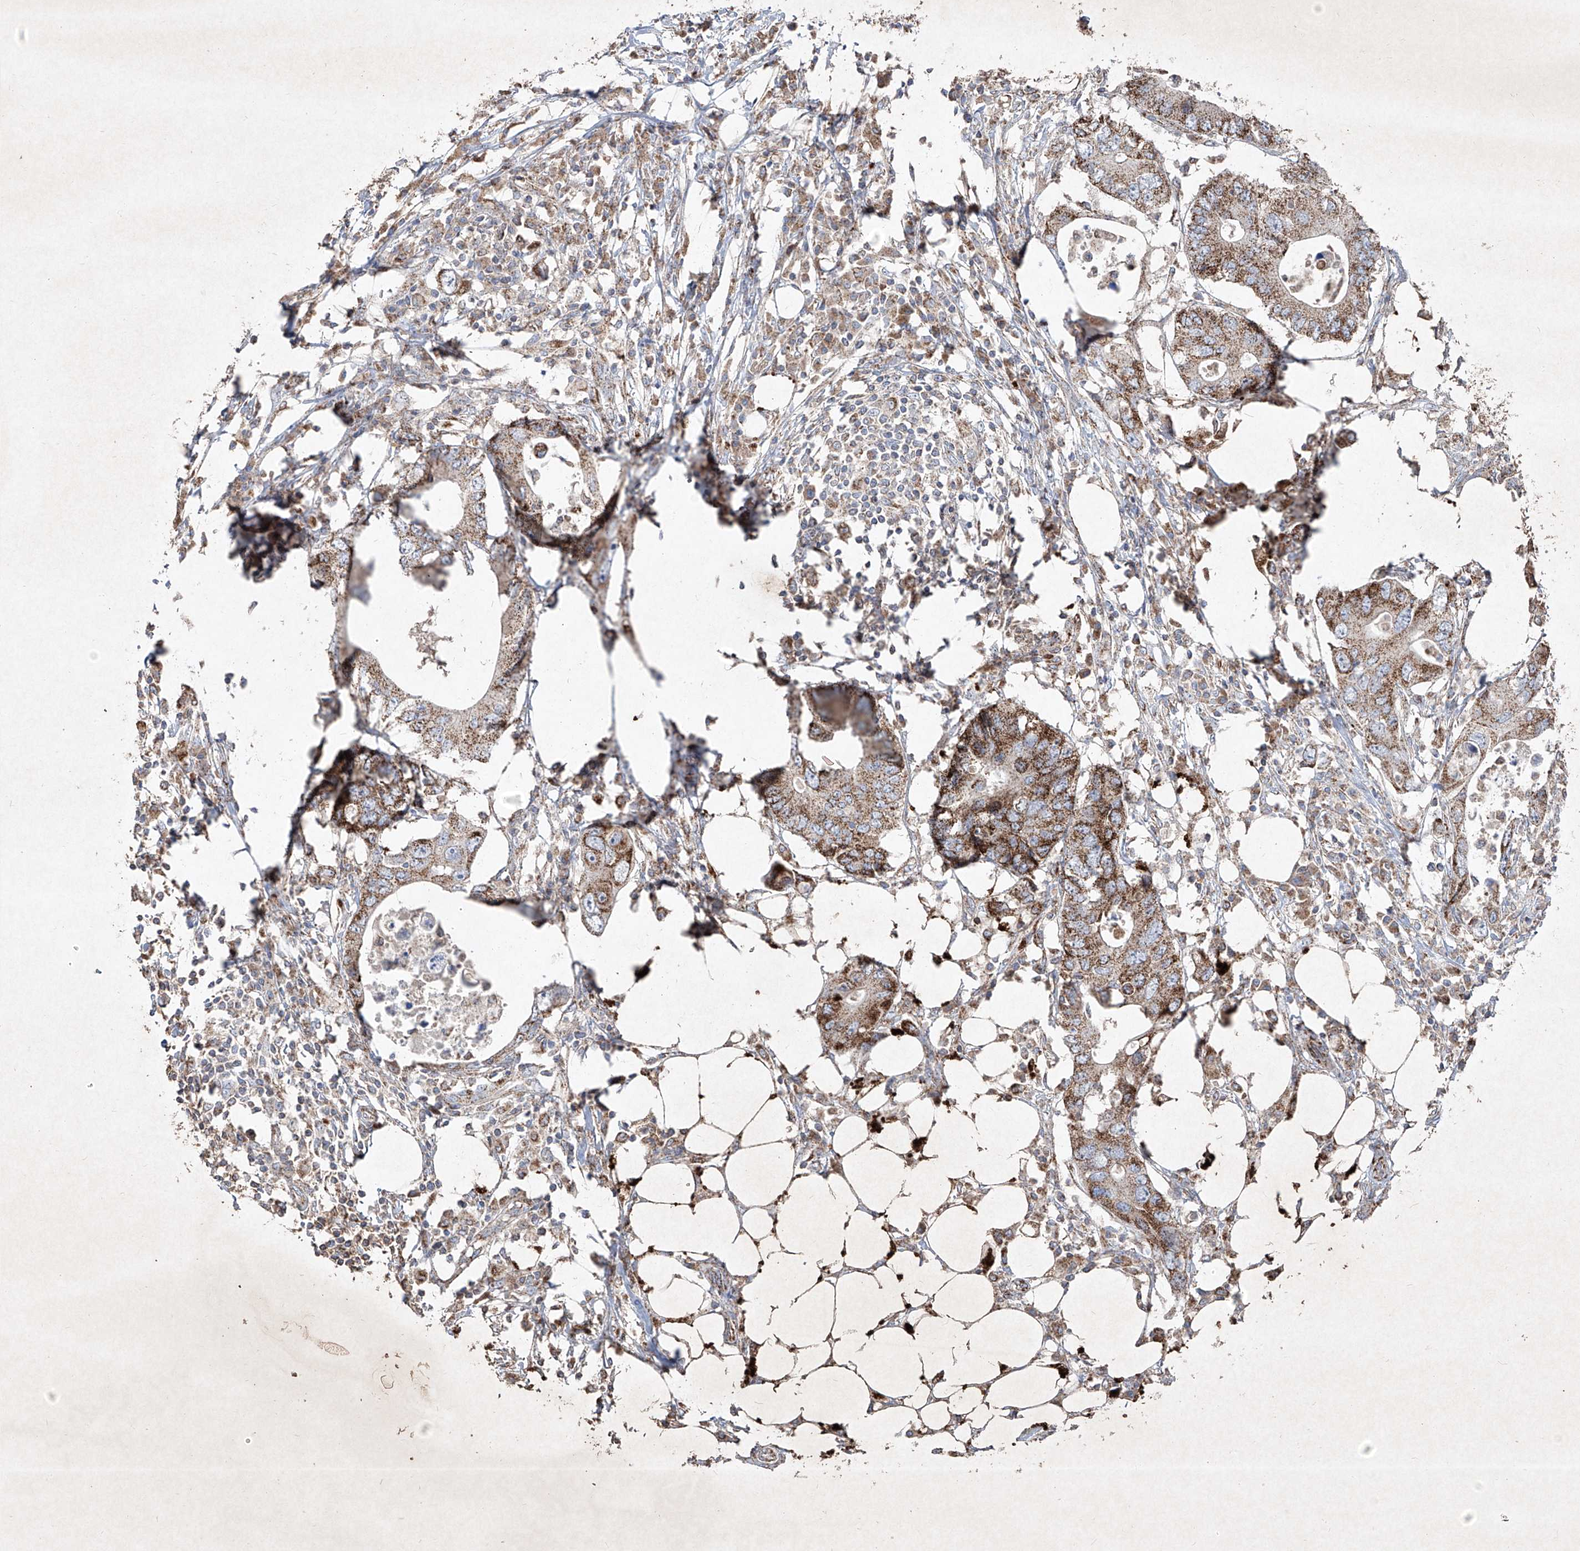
{"staining": {"intensity": "moderate", "quantity": ">75%", "location": "cytoplasmic/membranous"}, "tissue": "colorectal cancer", "cell_type": "Tumor cells", "image_type": "cancer", "snomed": [{"axis": "morphology", "description": "Adenocarcinoma, NOS"}, {"axis": "topography", "description": "Colon"}], "caption": "Immunohistochemistry (DAB) staining of human colorectal cancer reveals moderate cytoplasmic/membranous protein staining in about >75% of tumor cells.", "gene": "ABCD3", "patient": {"sex": "male", "age": 71}}